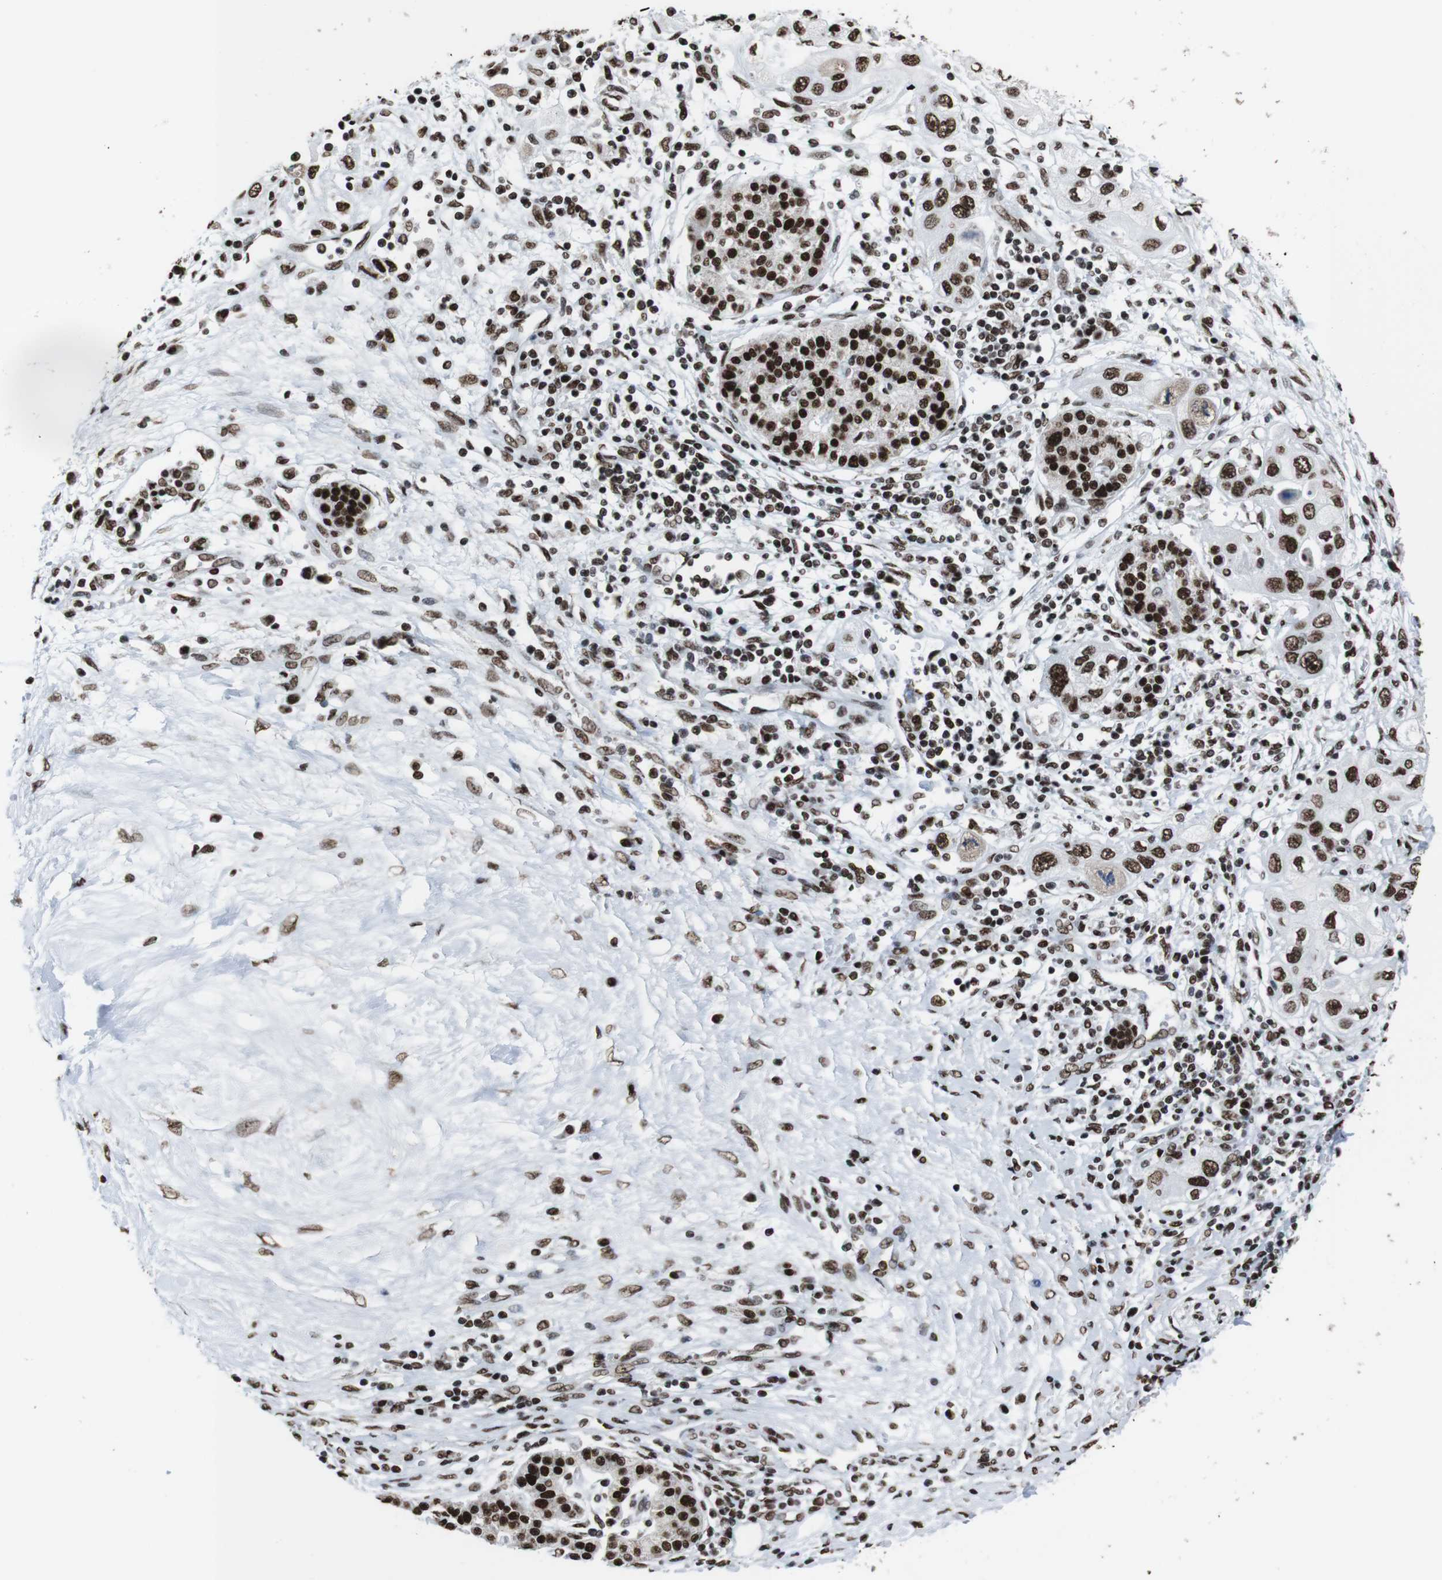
{"staining": {"intensity": "strong", "quantity": ">75%", "location": "nuclear"}, "tissue": "pancreatic cancer", "cell_type": "Tumor cells", "image_type": "cancer", "snomed": [{"axis": "morphology", "description": "Adenocarcinoma, NOS"}, {"axis": "topography", "description": "Pancreas"}], "caption": "Pancreatic cancer (adenocarcinoma) tissue shows strong nuclear positivity in about >75% of tumor cells, visualized by immunohistochemistry. The protein of interest is shown in brown color, while the nuclei are stained blue.", "gene": "ROMO1", "patient": {"sex": "female", "age": 70}}